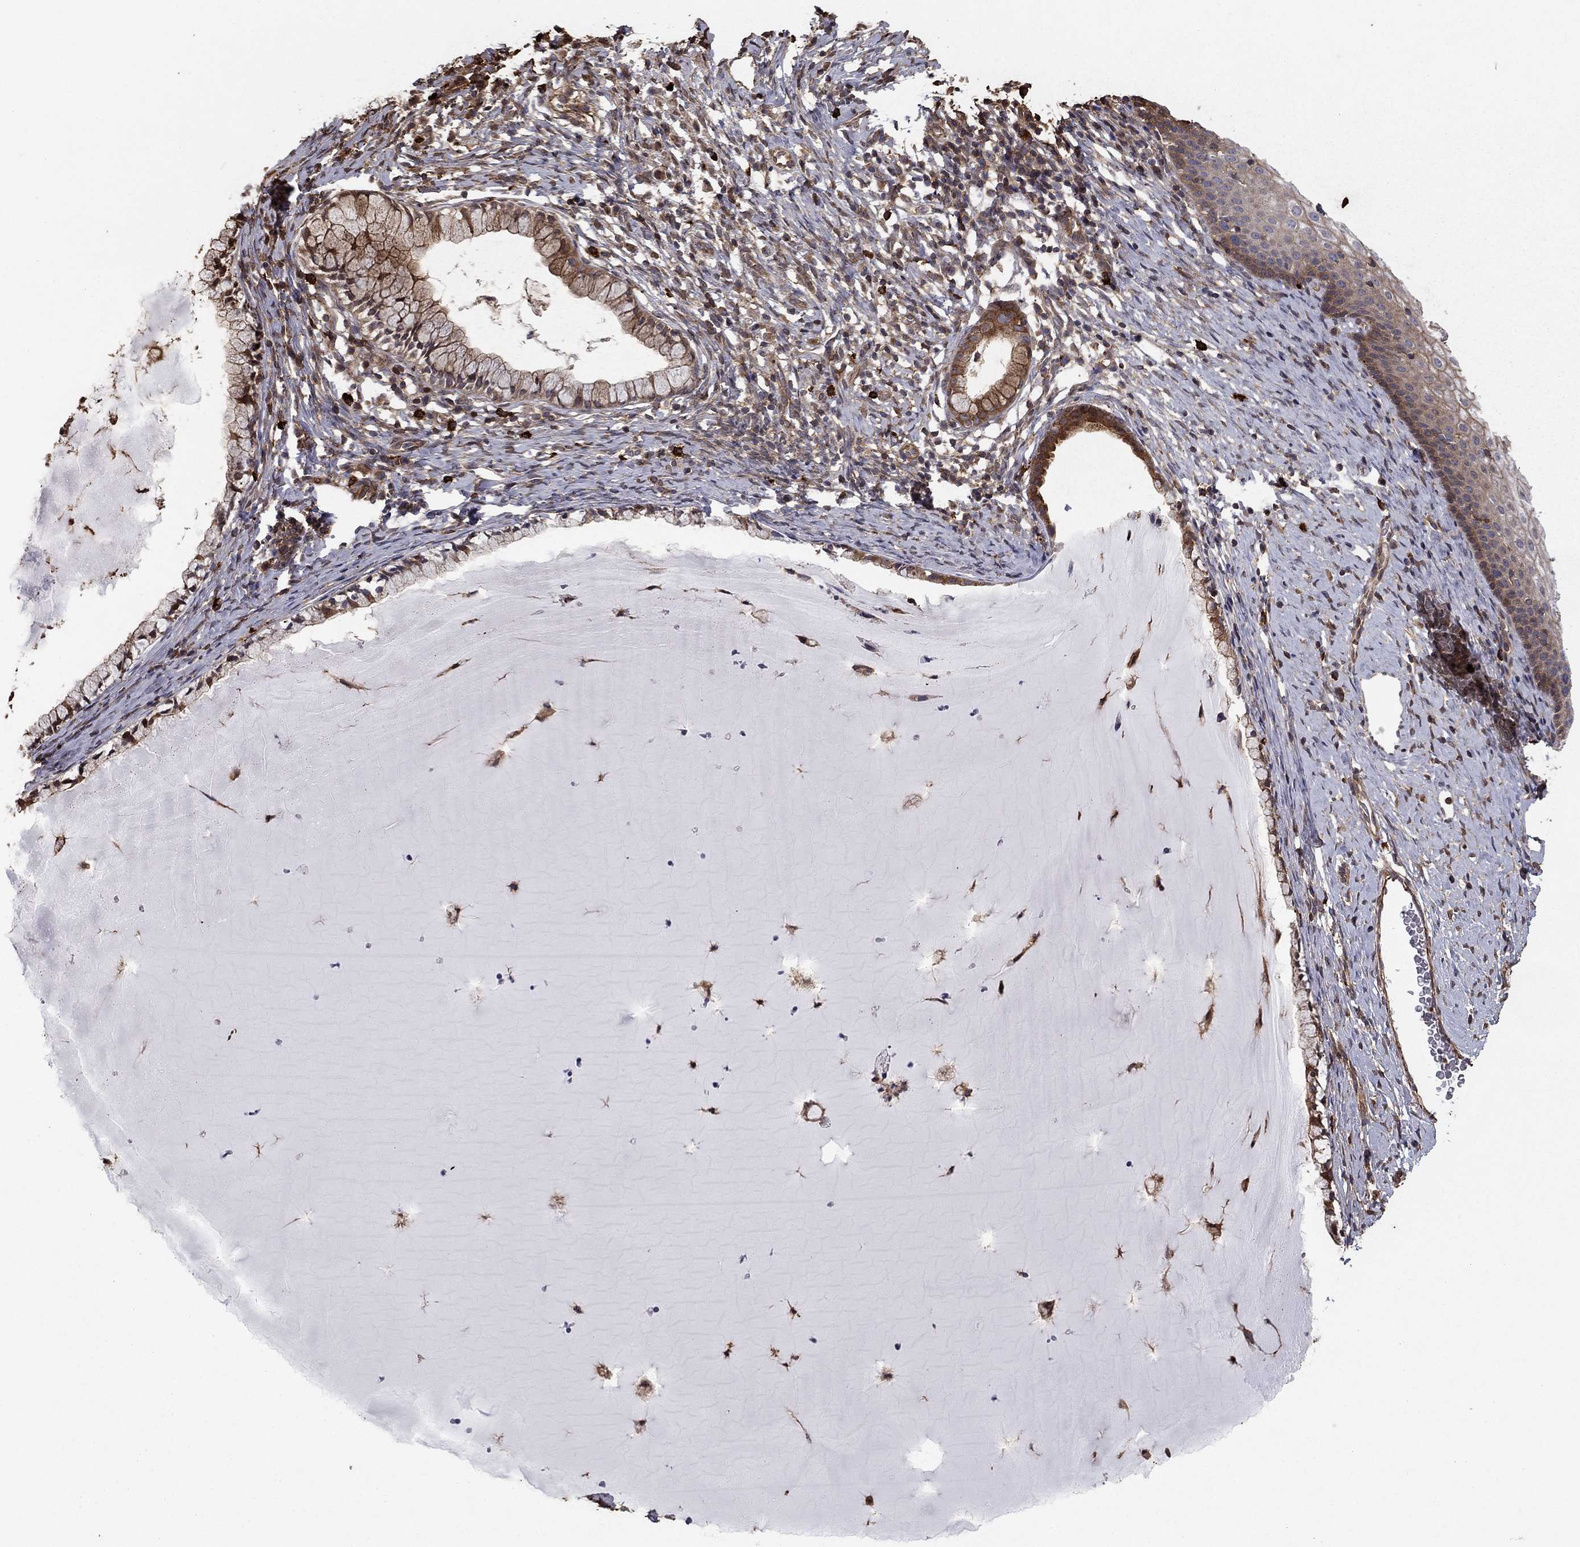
{"staining": {"intensity": "moderate", "quantity": "<25%", "location": "cytoplasmic/membranous"}, "tissue": "cervix", "cell_type": "Glandular cells", "image_type": "normal", "snomed": [{"axis": "morphology", "description": "Normal tissue, NOS"}, {"axis": "topography", "description": "Cervix"}], "caption": "A brown stain highlights moderate cytoplasmic/membranous staining of a protein in glandular cells of normal human cervix. The protein is shown in brown color, while the nuclei are stained blue.", "gene": "HABP4", "patient": {"sex": "female", "age": 39}}